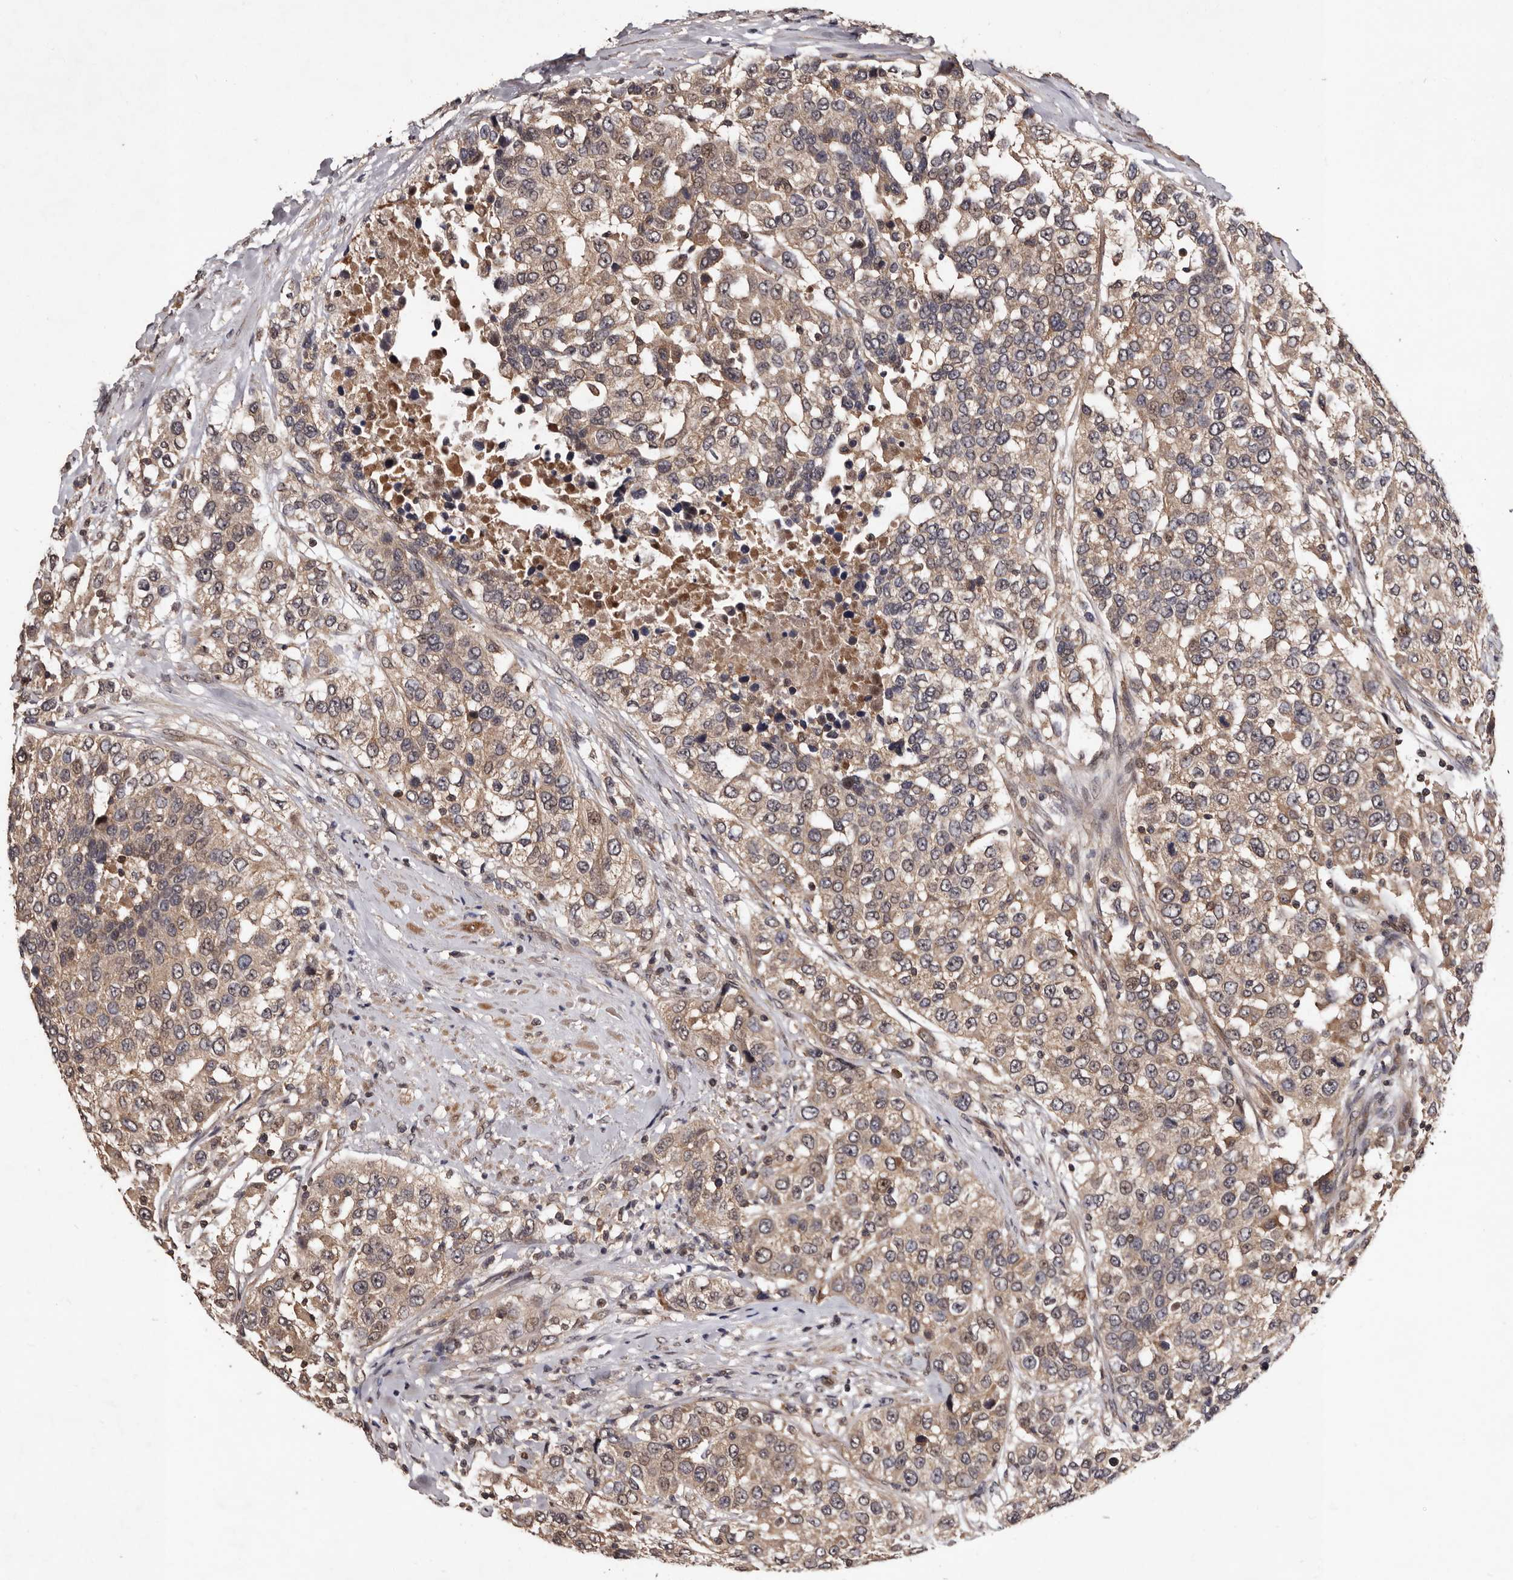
{"staining": {"intensity": "weak", "quantity": ">75%", "location": "cytoplasmic/membranous"}, "tissue": "urothelial cancer", "cell_type": "Tumor cells", "image_type": "cancer", "snomed": [{"axis": "morphology", "description": "Urothelial carcinoma, High grade"}, {"axis": "topography", "description": "Urinary bladder"}], "caption": "Brown immunohistochemical staining in urothelial cancer exhibits weak cytoplasmic/membranous expression in about >75% of tumor cells.", "gene": "MKRN3", "patient": {"sex": "female", "age": 80}}